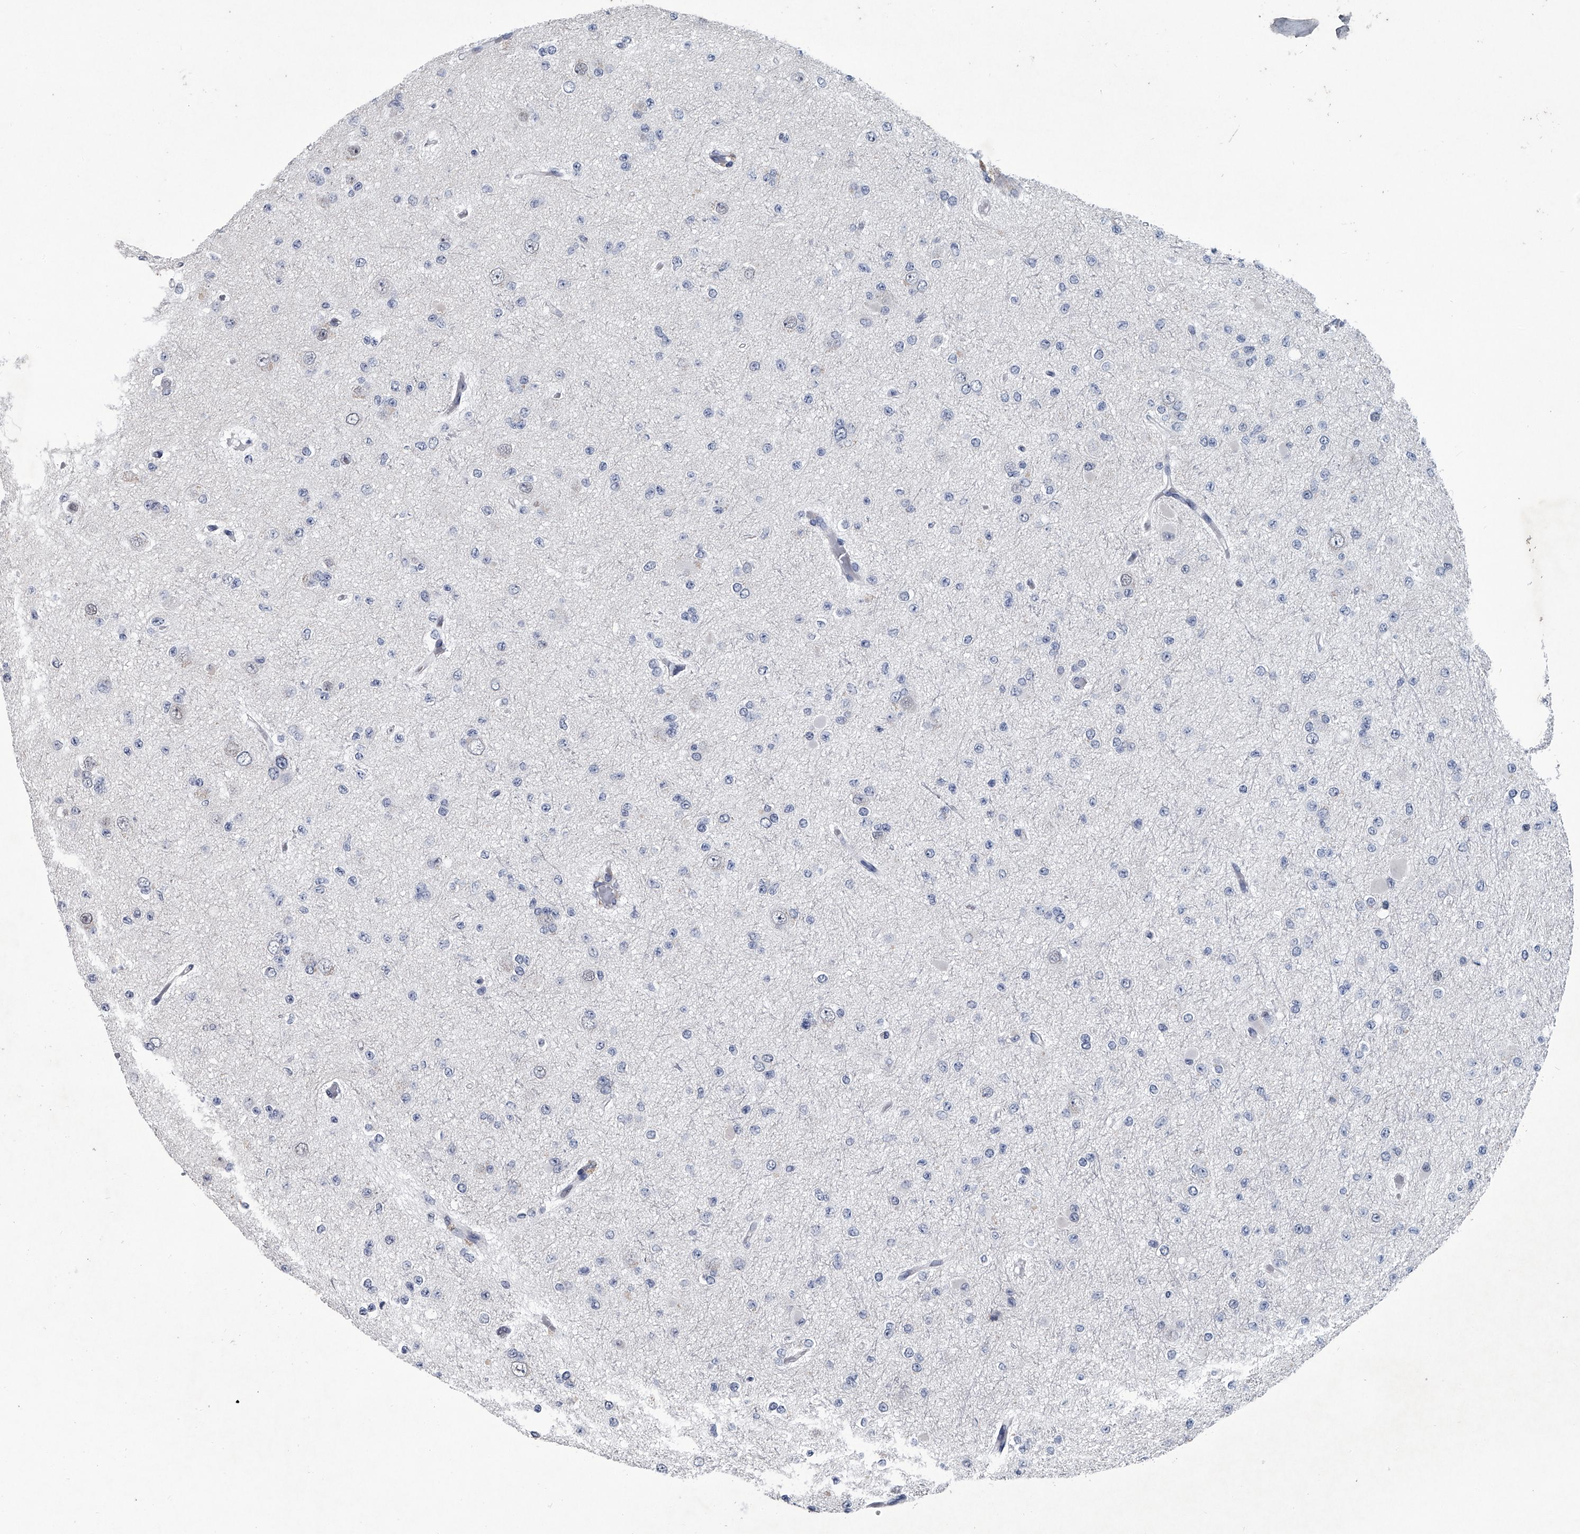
{"staining": {"intensity": "negative", "quantity": "none", "location": "none"}, "tissue": "glioma", "cell_type": "Tumor cells", "image_type": "cancer", "snomed": [{"axis": "morphology", "description": "Glioma, malignant, Low grade"}, {"axis": "topography", "description": "Brain"}], "caption": "Glioma was stained to show a protein in brown. There is no significant staining in tumor cells. Nuclei are stained in blue.", "gene": "PPP2R5D", "patient": {"sex": "female", "age": 22}}